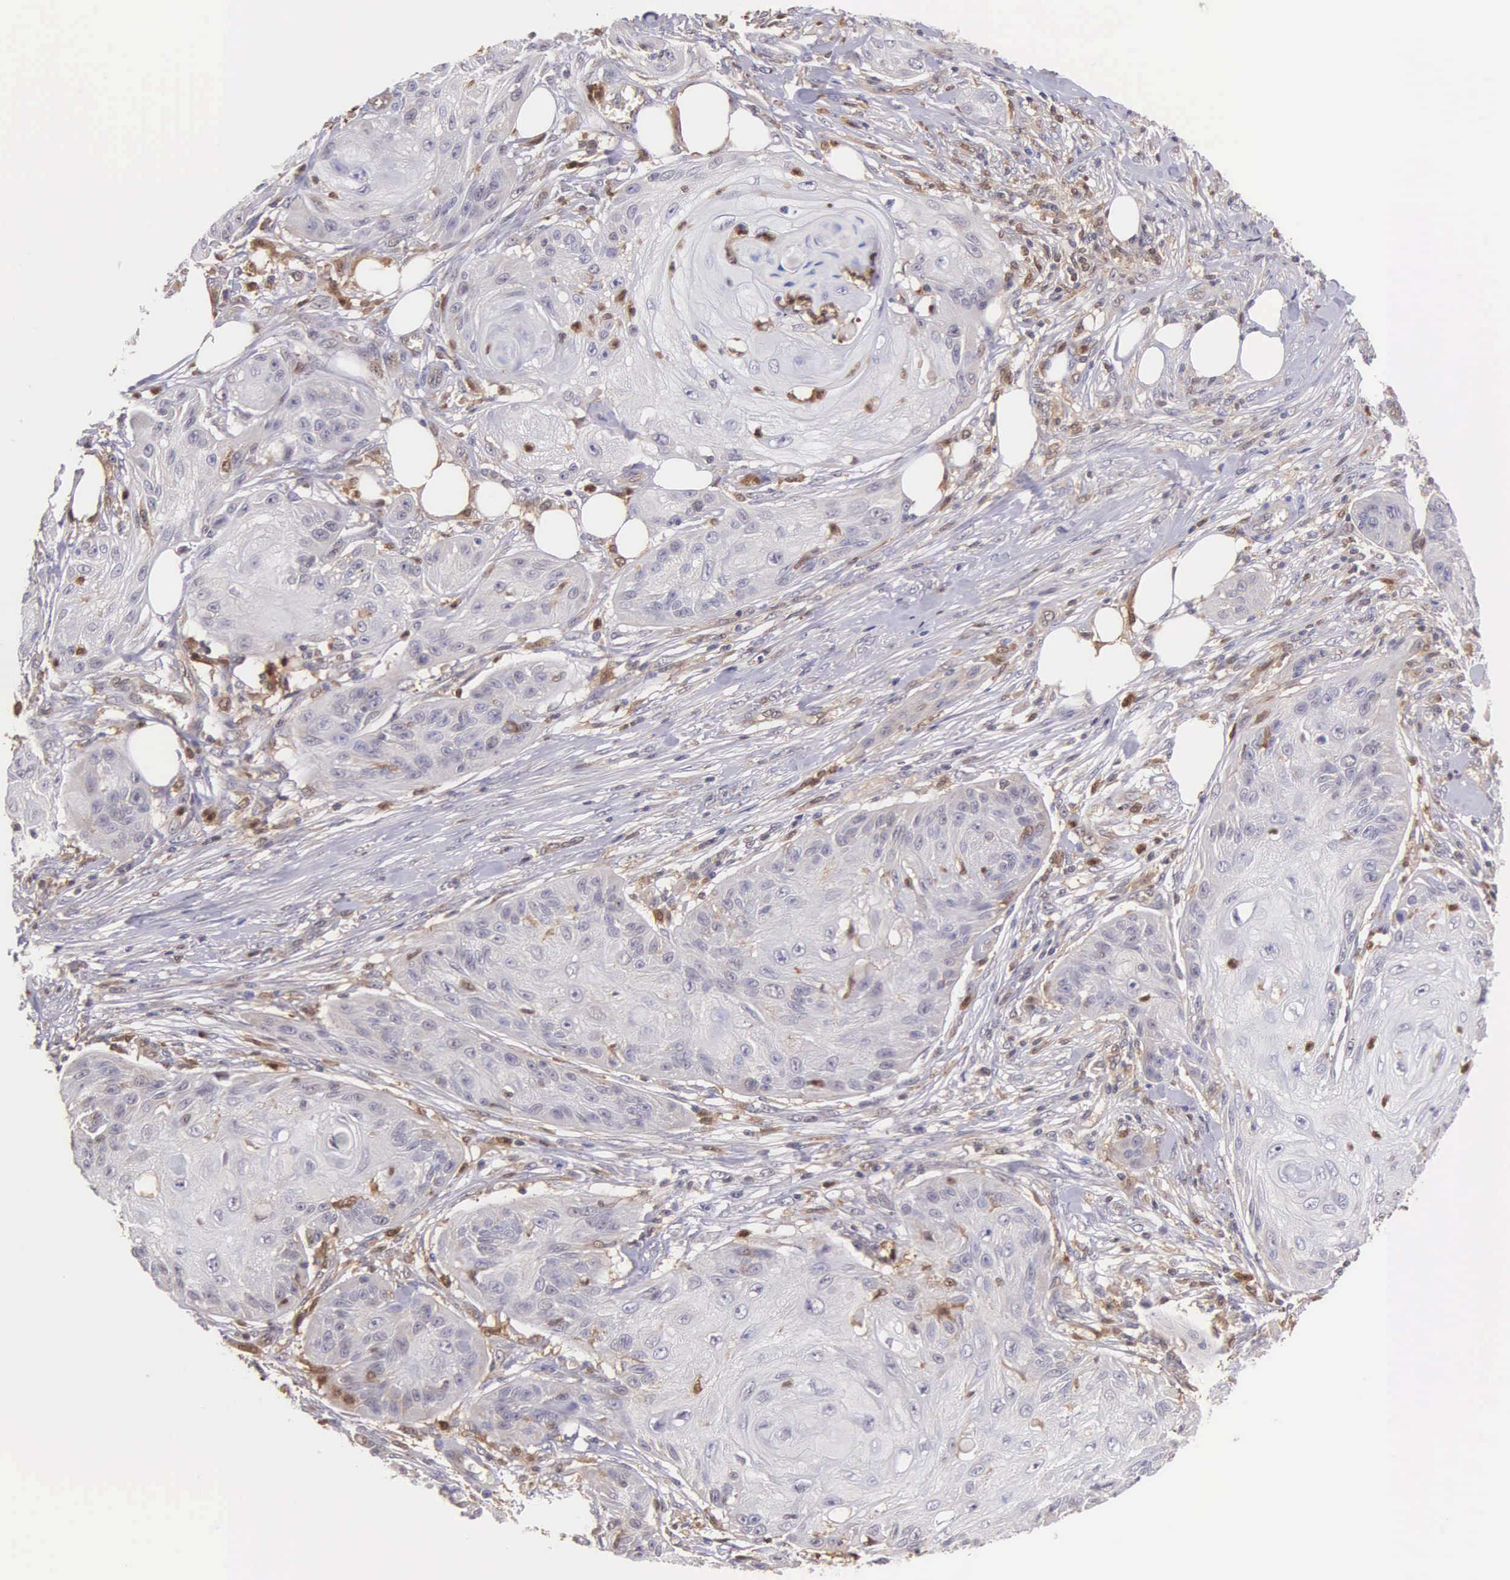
{"staining": {"intensity": "negative", "quantity": "none", "location": "none"}, "tissue": "skin cancer", "cell_type": "Tumor cells", "image_type": "cancer", "snomed": [{"axis": "morphology", "description": "Squamous cell carcinoma, NOS"}, {"axis": "topography", "description": "Skin"}], "caption": "This is a photomicrograph of IHC staining of skin cancer (squamous cell carcinoma), which shows no positivity in tumor cells.", "gene": "BID", "patient": {"sex": "female", "age": 88}}